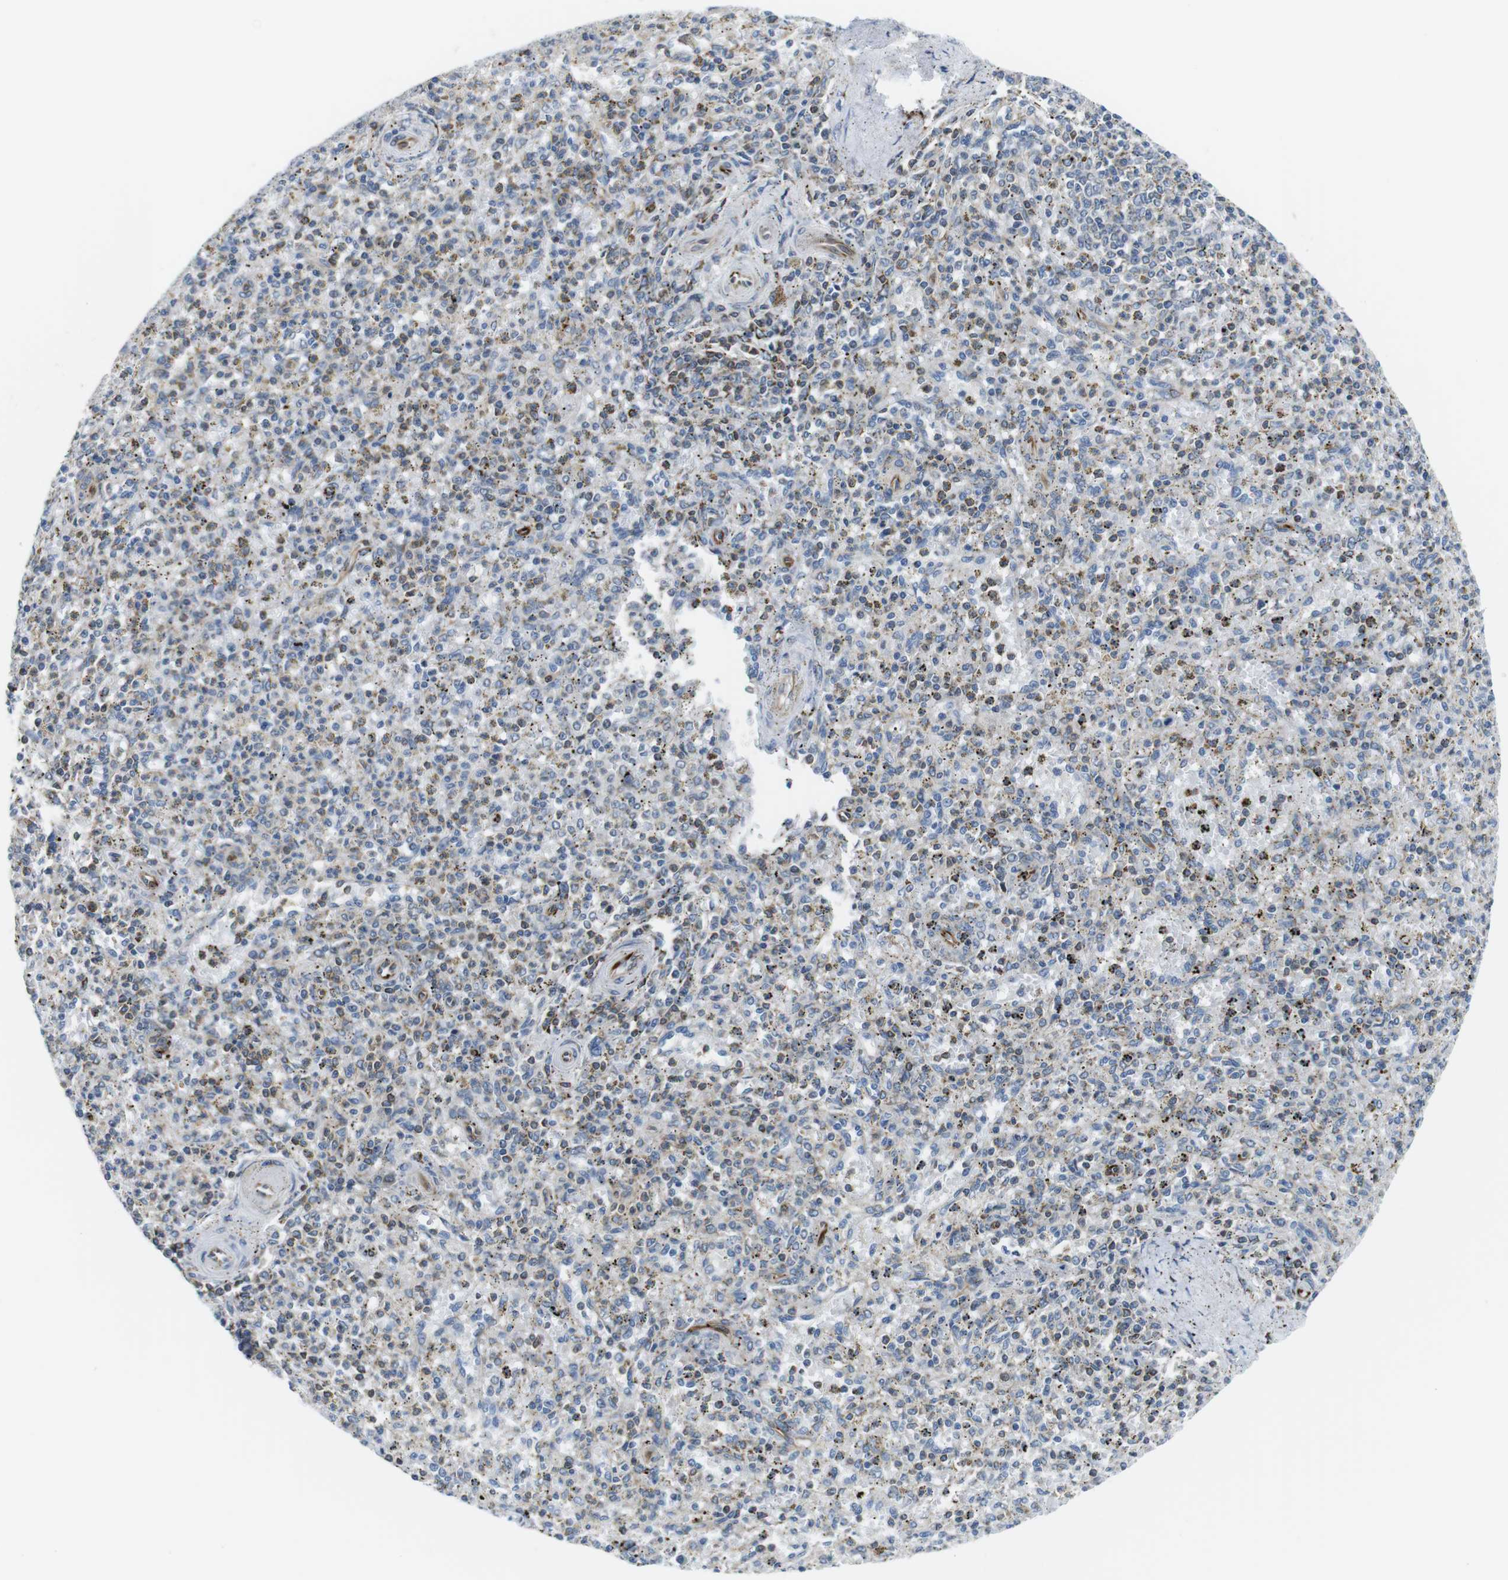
{"staining": {"intensity": "moderate", "quantity": "<25%", "location": "cytoplasmic/membranous"}, "tissue": "spleen", "cell_type": "Cells in red pulp", "image_type": "normal", "snomed": [{"axis": "morphology", "description": "Normal tissue, NOS"}, {"axis": "topography", "description": "Spleen"}], "caption": "A low amount of moderate cytoplasmic/membranous expression is identified in about <25% of cells in red pulp in unremarkable spleen. Using DAB (3,3'-diaminobenzidine) (brown) and hematoxylin (blue) stains, captured at high magnification using brightfield microscopy.", "gene": "KCNE3", "patient": {"sex": "male", "age": 72}}